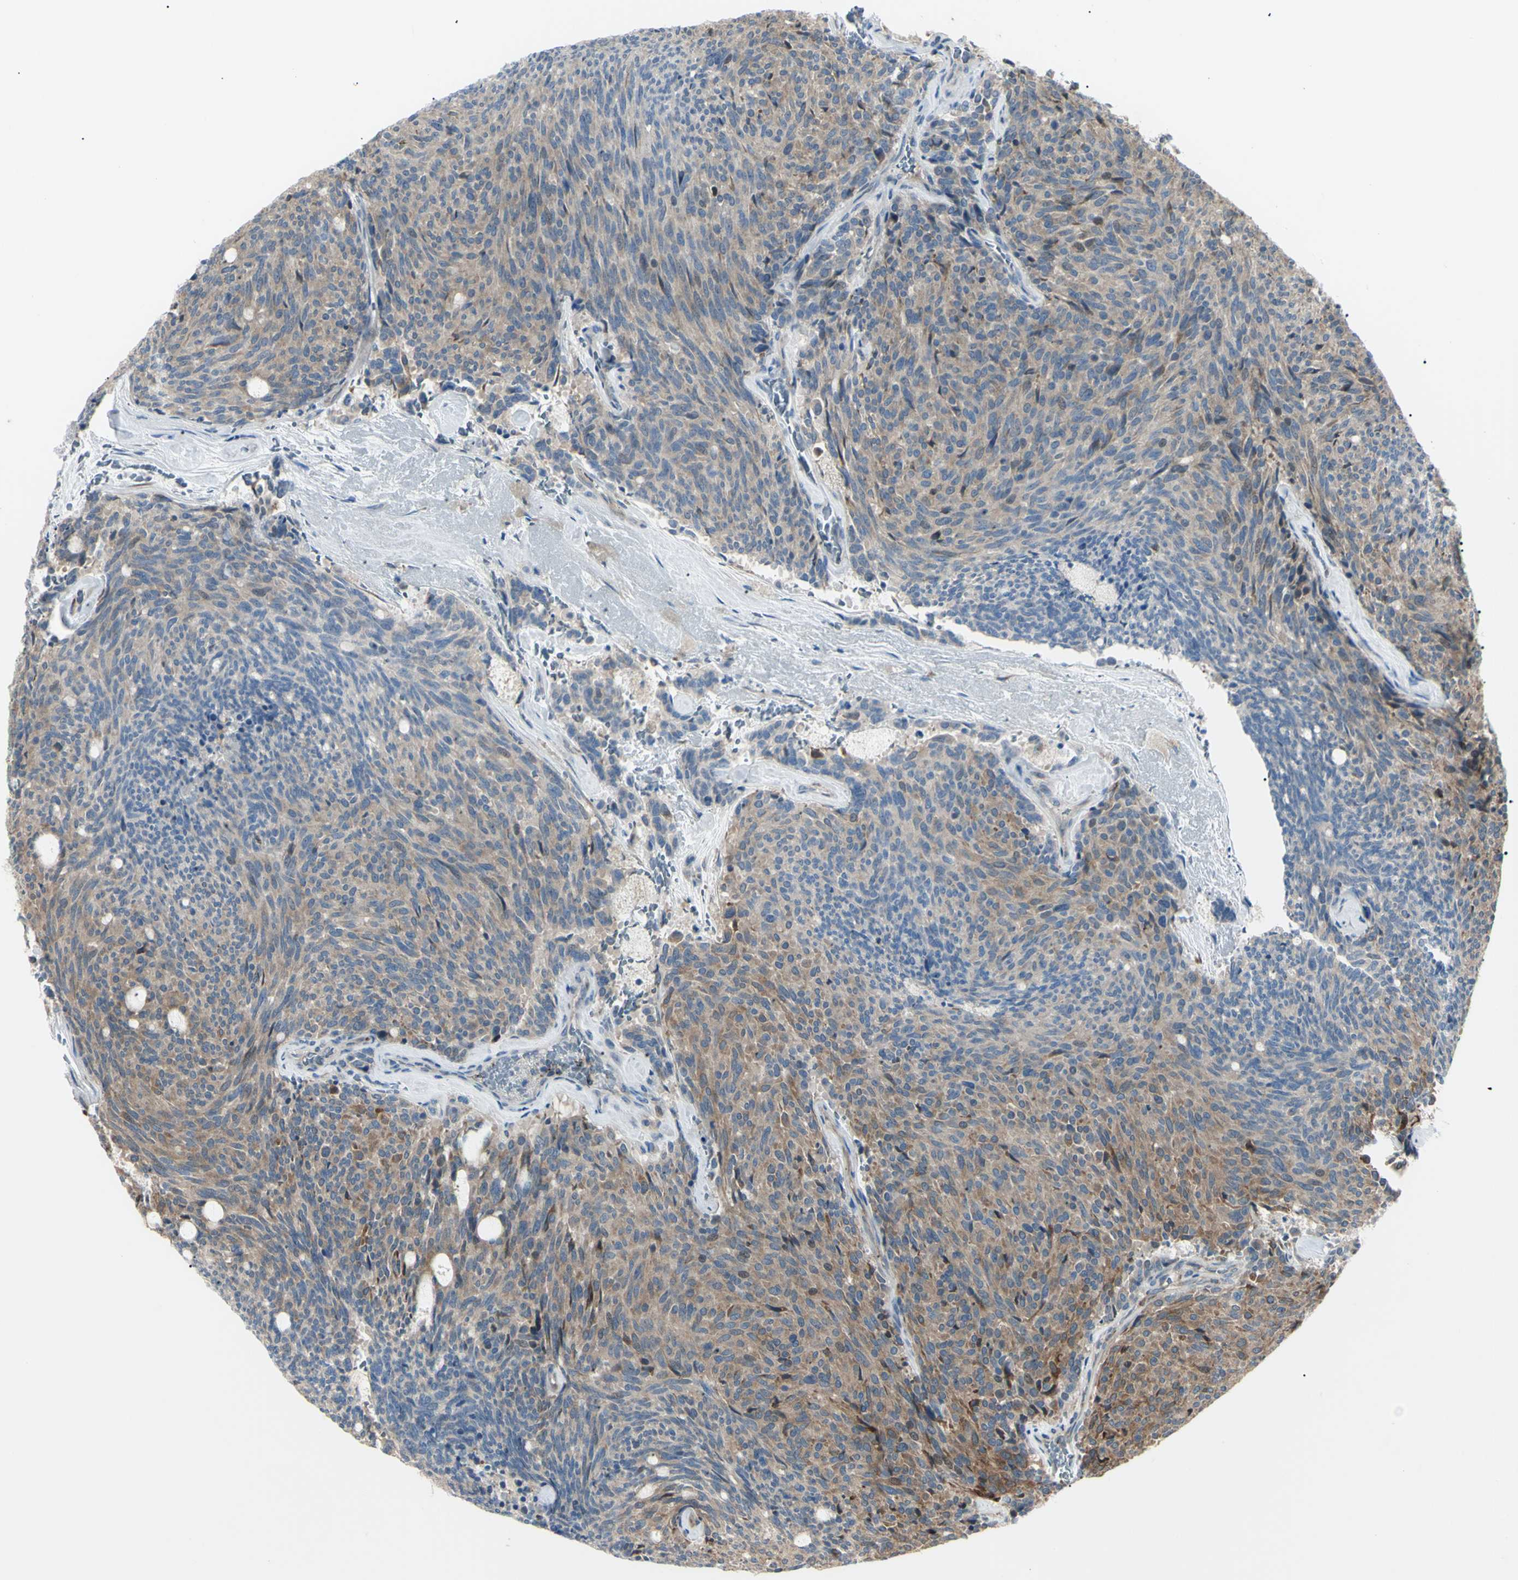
{"staining": {"intensity": "moderate", "quantity": ">75%", "location": "cytoplasmic/membranous"}, "tissue": "carcinoid", "cell_type": "Tumor cells", "image_type": "cancer", "snomed": [{"axis": "morphology", "description": "Carcinoid, malignant, NOS"}, {"axis": "topography", "description": "Pancreas"}], "caption": "Protein expression analysis of carcinoid displays moderate cytoplasmic/membranous staining in approximately >75% of tumor cells. The staining was performed using DAB (3,3'-diaminobenzidine) to visualize the protein expression in brown, while the nuclei were stained in blue with hematoxylin (Magnification: 20x).", "gene": "EIF5A", "patient": {"sex": "female", "age": 54}}